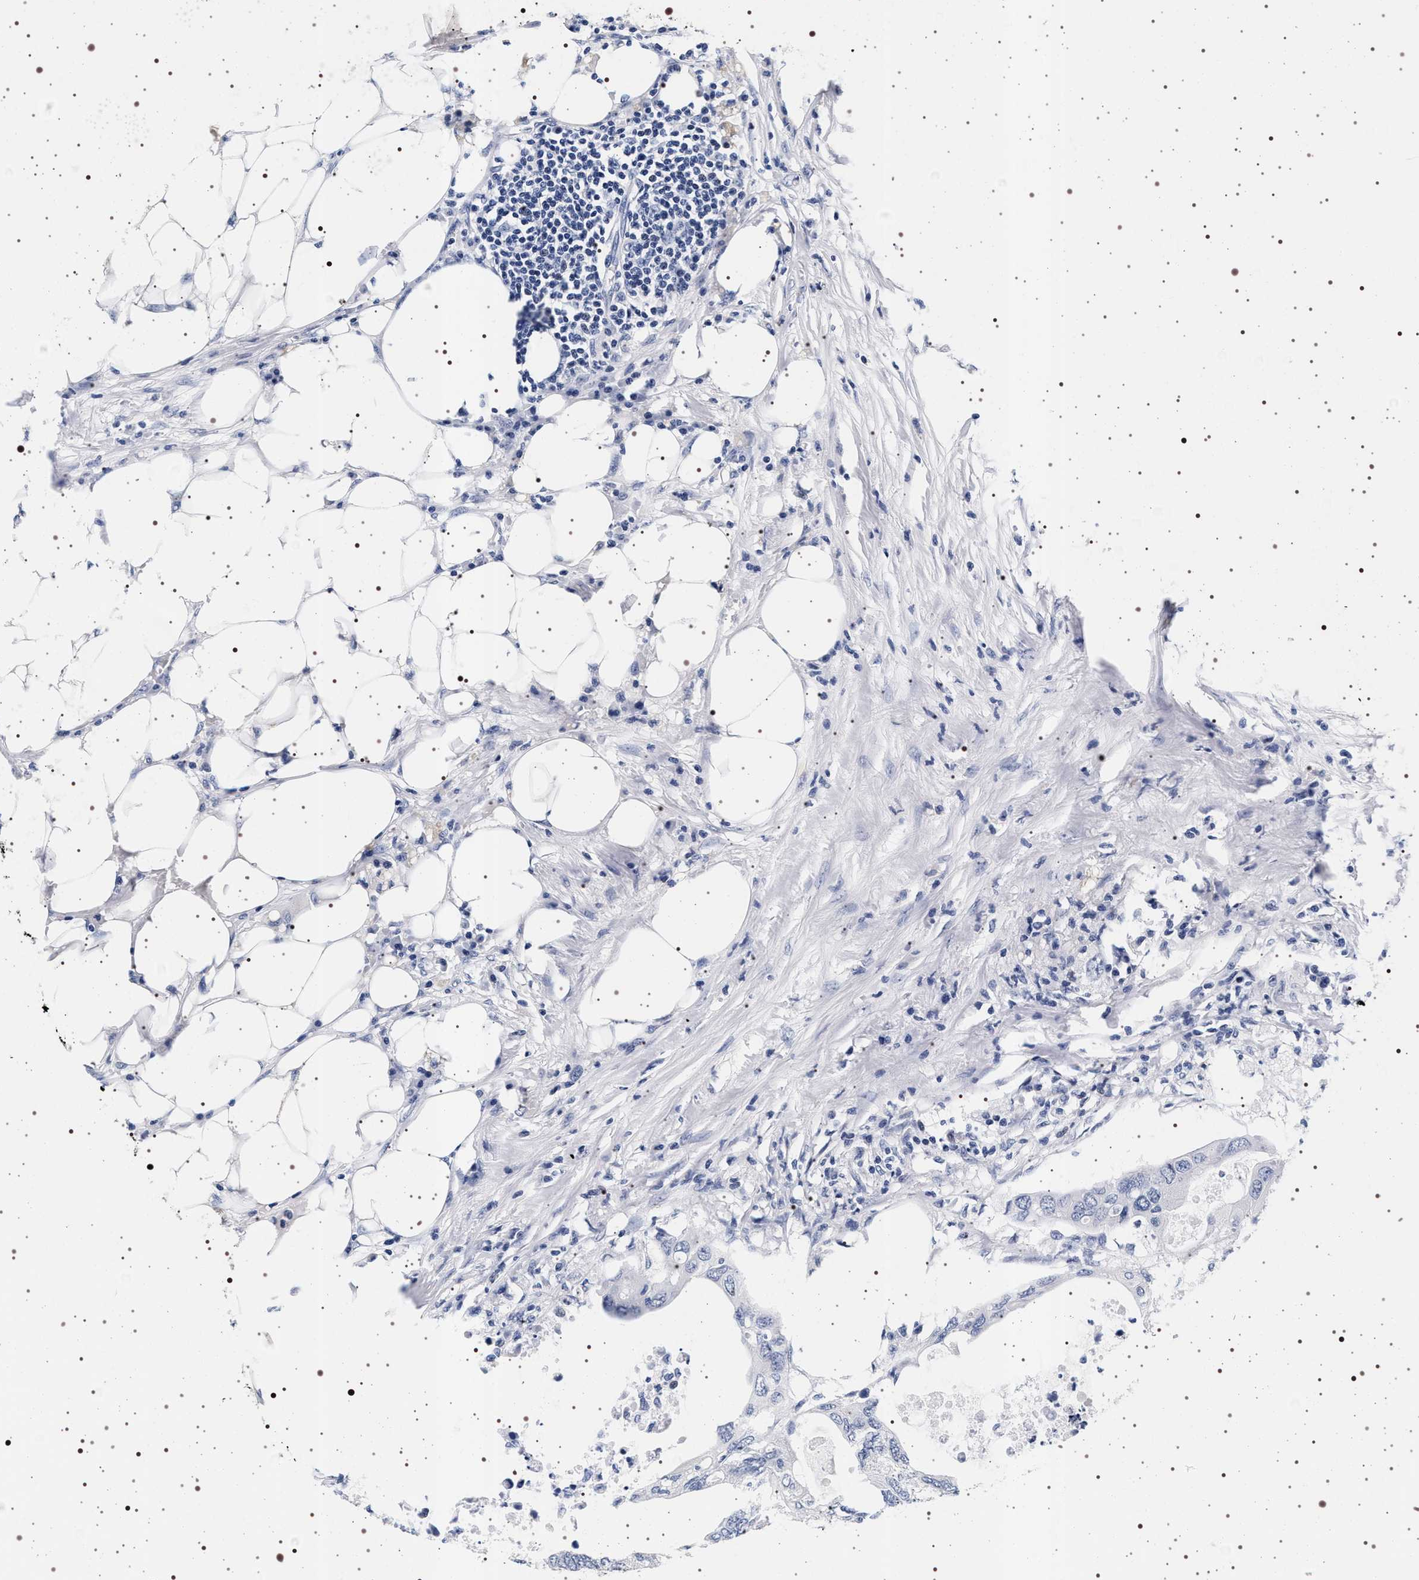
{"staining": {"intensity": "negative", "quantity": "none", "location": "none"}, "tissue": "colorectal cancer", "cell_type": "Tumor cells", "image_type": "cancer", "snomed": [{"axis": "morphology", "description": "Adenocarcinoma, NOS"}, {"axis": "topography", "description": "Colon"}], "caption": "This is an immunohistochemistry photomicrograph of adenocarcinoma (colorectal). There is no positivity in tumor cells.", "gene": "SYN1", "patient": {"sex": "male", "age": 71}}